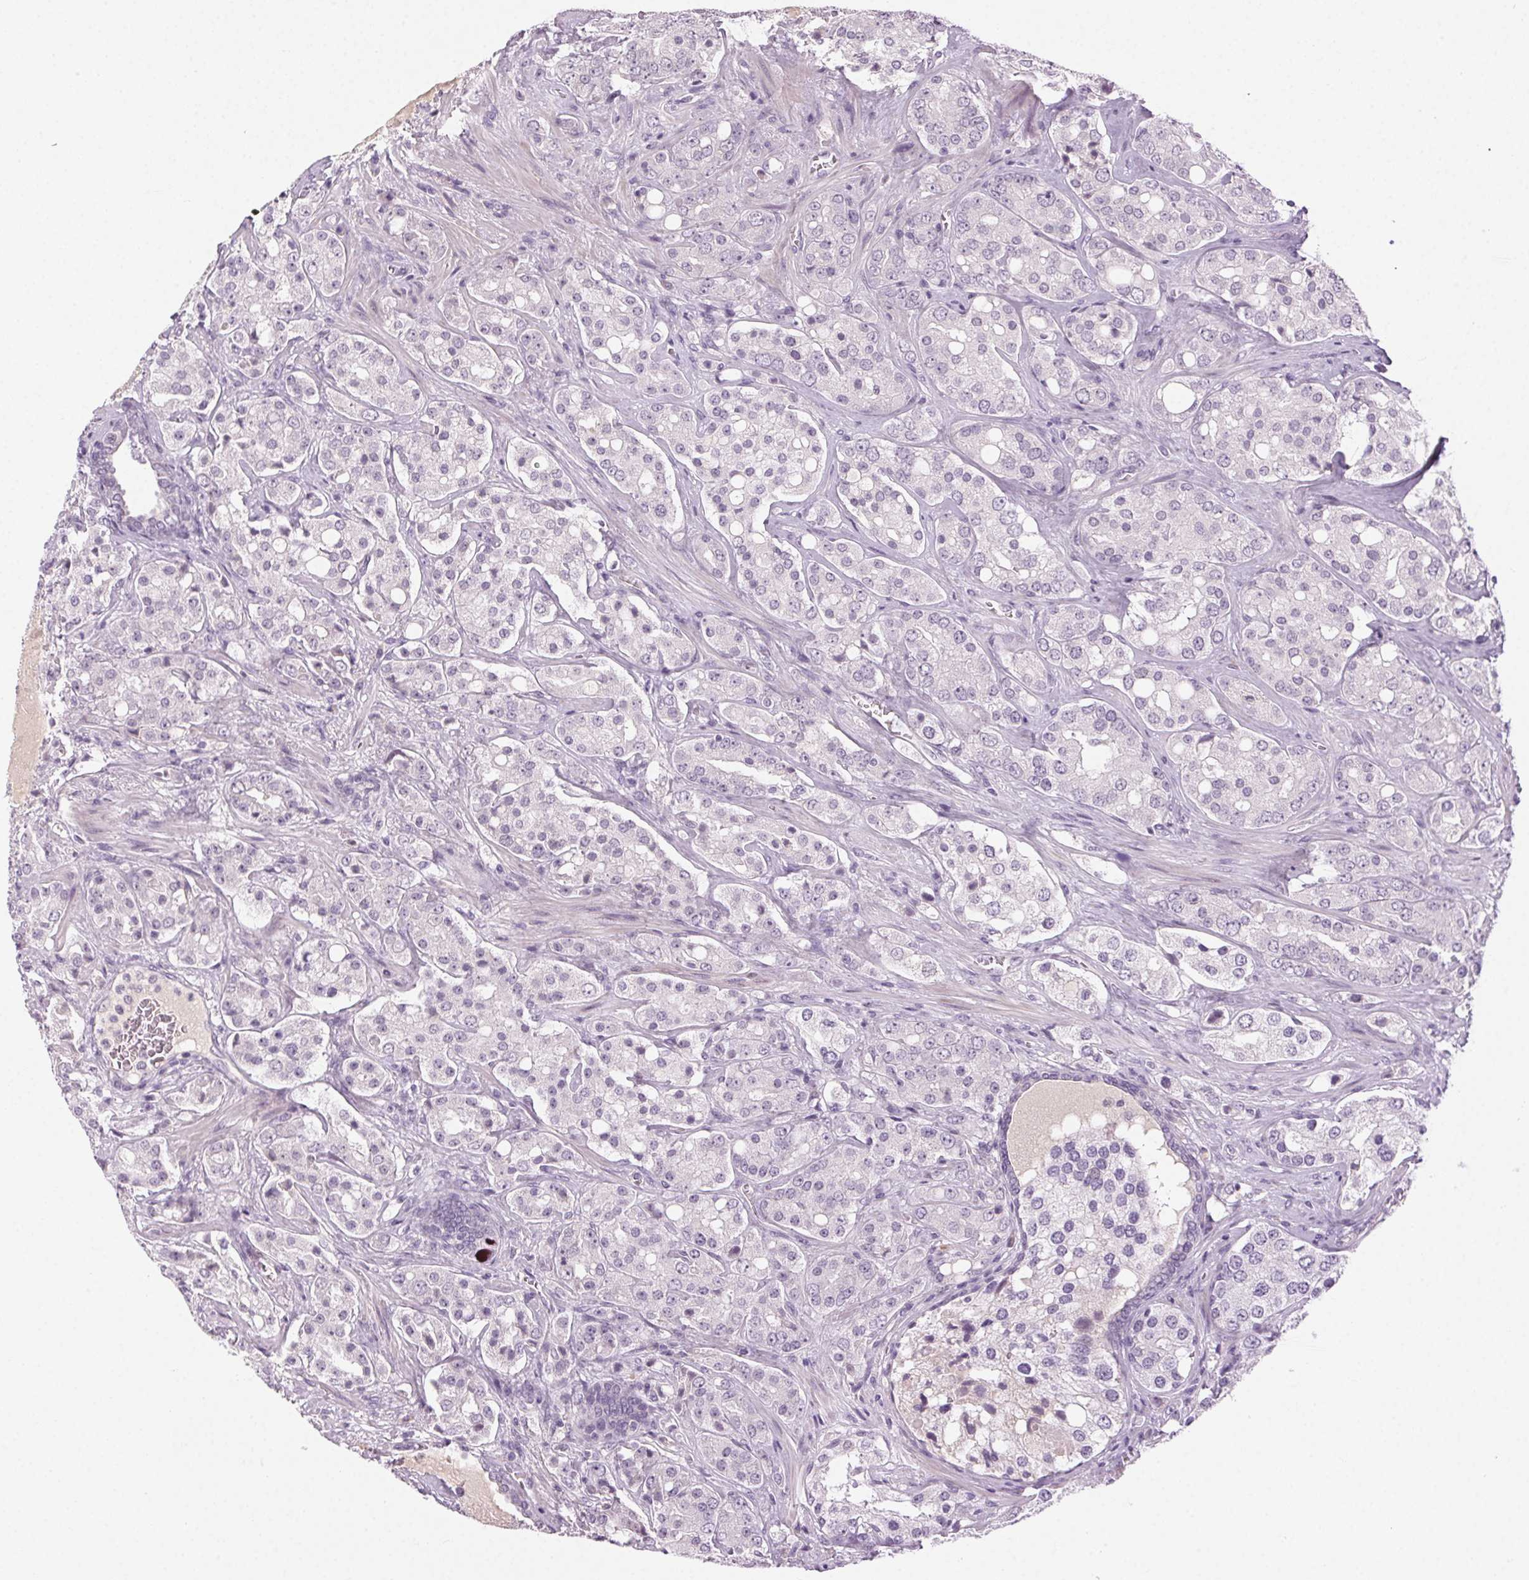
{"staining": {"intensity": "negative", "quantity": "none", "location": "none"}, "tissue": "prostate cancer", "cell_type": "Tumor cells", "image_type": "cancer", "snomed": [{"axis": "morphology", "description": "Adenocarcinoma, High grade"}, {"axis": "topography", "description": "Prostate"}], "caption": "Immunohistochemistry micrograph of neoplastic tissue: prostate cancer stained with DAB shows no significant protein staining in tumor cells.", "gene": "HSF5", "patient": {"sex": "male", "age": 67}}